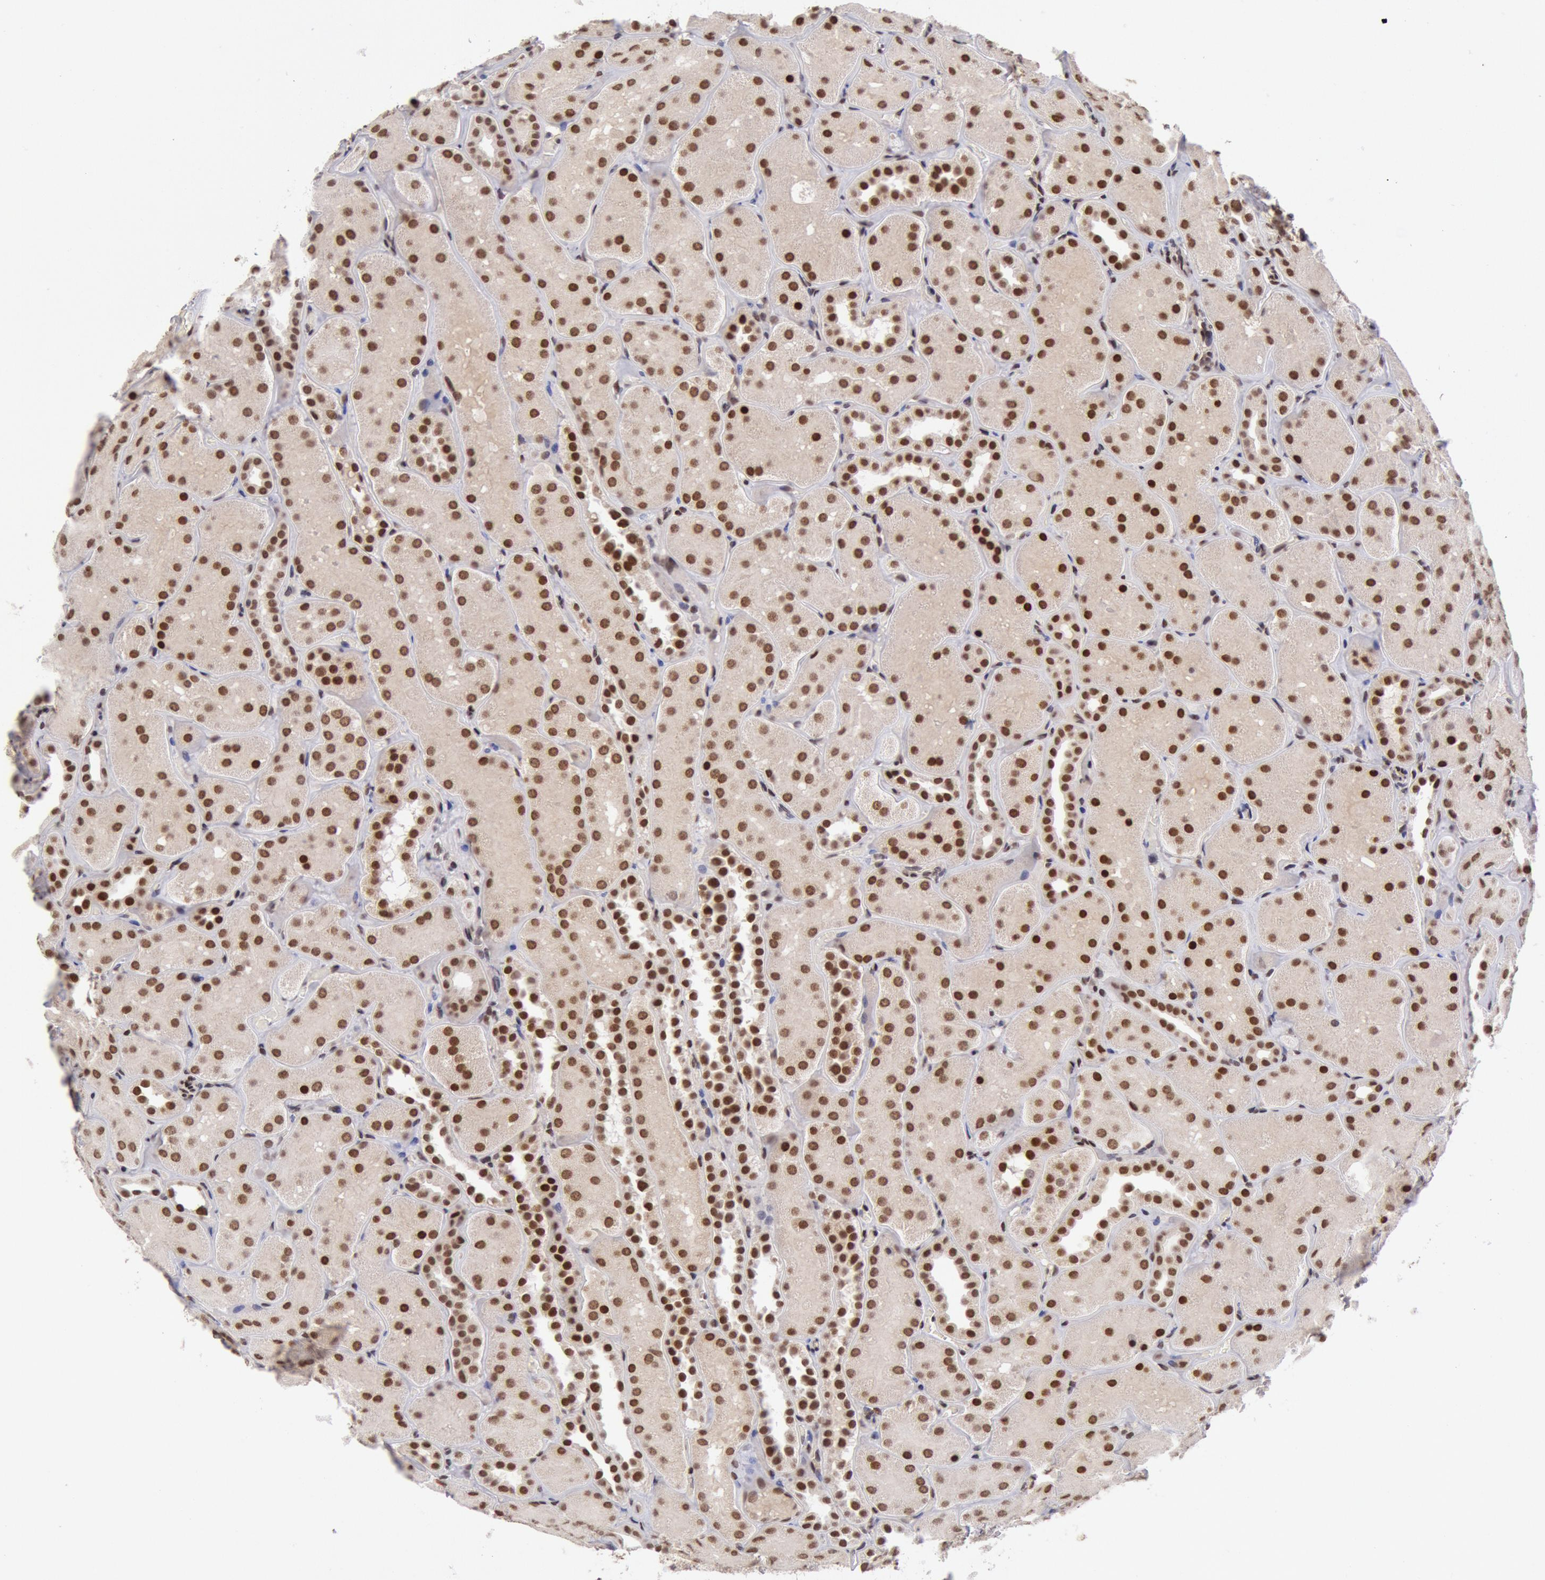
{"staining": {"intensity": "strong", "quantity": "25%-75%", "location": "nuclear"}, "tissue": "kidney", "cell_type": "Cells in glomeruli", "image_type": "normal", "snomed": [{"axis": "morphology", "description": "Normal tissue, NOS"}, {"axis": "topography", "description": "Kidney"}], "caption": "A high amount of strong nuclear expression is appreciated in about 25%-75% of cells in glomeruli in unremarkable kidney.", "gene": "CDKN2B", "patient": {"sex": "male", "age": 28}}